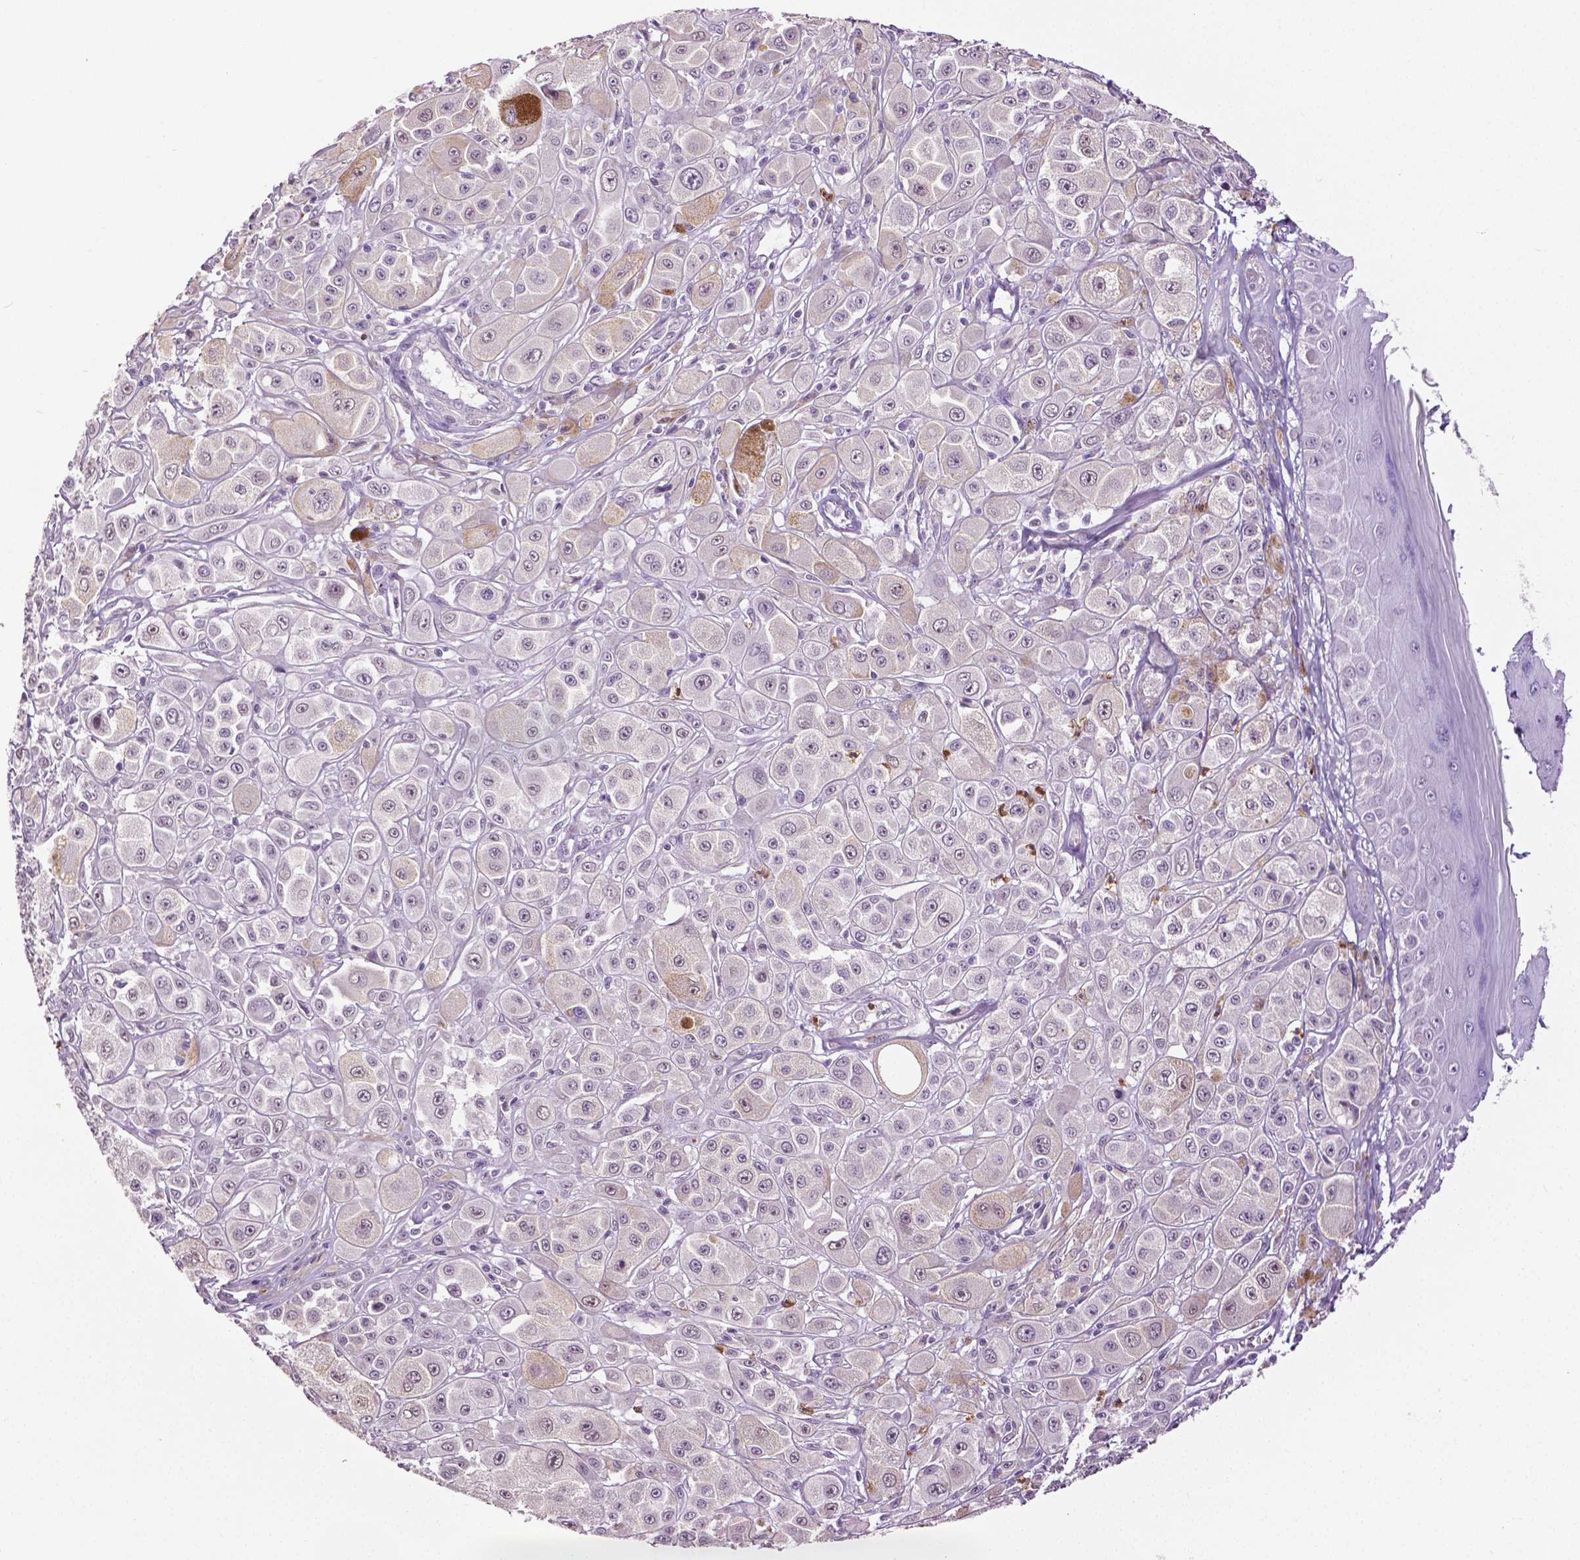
{"staining": {"intensity": "negative", "quantity": "none", "location": "none"}, "tissue": "melanoma", "cell_type": "Tumor cells", "image_type": "cancer", "snomed": [{"axis": "morphology", "description": "Malignant melanoma, NOS"}, {"axis": "topography", "description": "Skin"}], "caption": "Human malignant melanoma stained for a protein using IHC reveals no staining in tumor cells.", "gene": "PTPN5", "patient": {"sex": "male", "age": 67}}